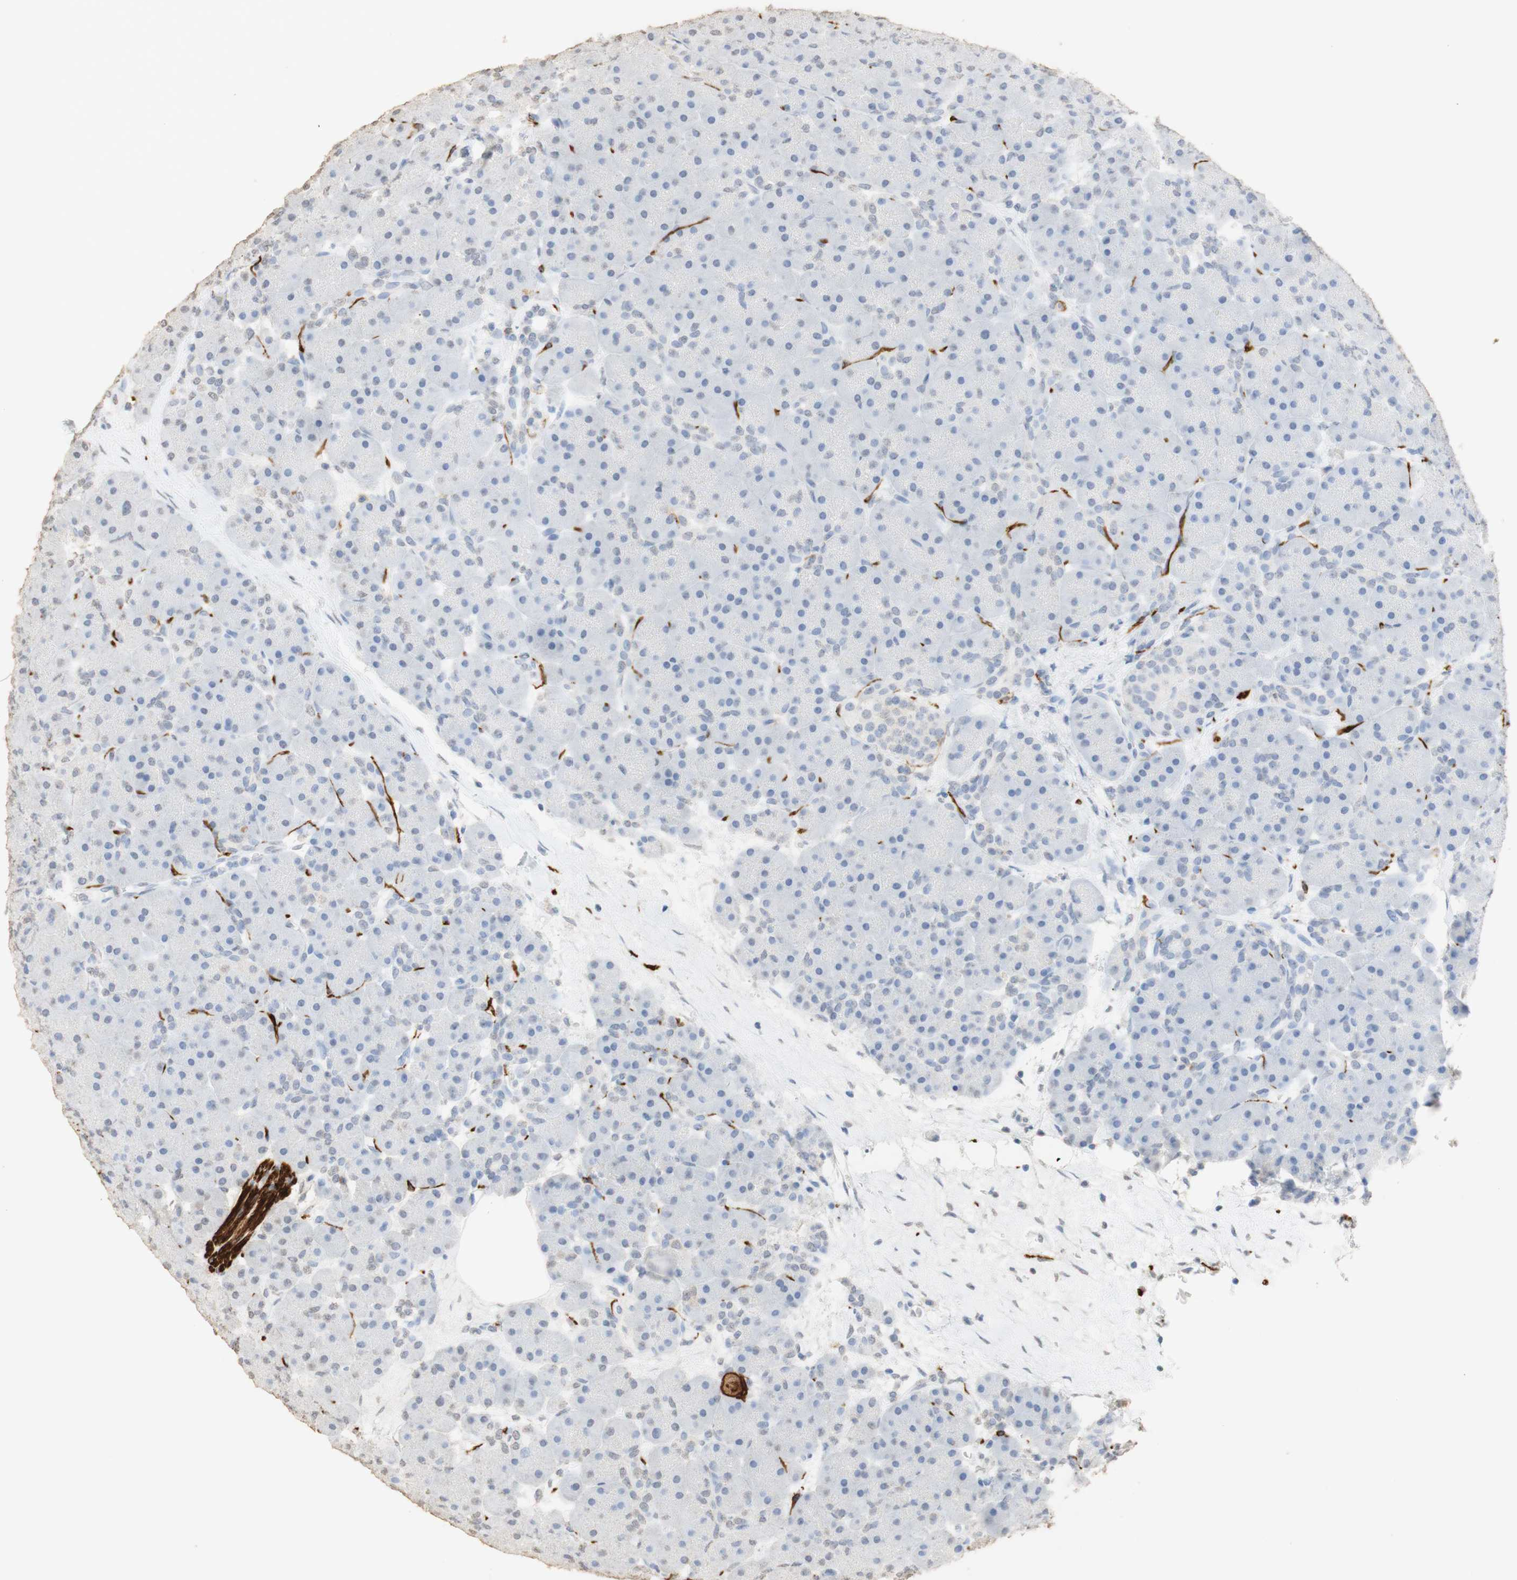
{"staining": {"intensity": "weak", "quantity": "<25%", "location": "nuclear"}, "tissue": "pancreas", "cell_type": "Exocrine glandular cells", "image_type": "normal", "snomed": [{"axis": "morphology", "description": "Normal tissue, NOS"}, {"axis": "topography", "description": "Pancreas"}], "caption": "Exocrine glandular cells are negative for brown protein staining in benign pancreas. (IHC, brightfield microscopy, high magnification).", "gene": "L1CAM", "patient": {"sex": "male", "age": 66}}